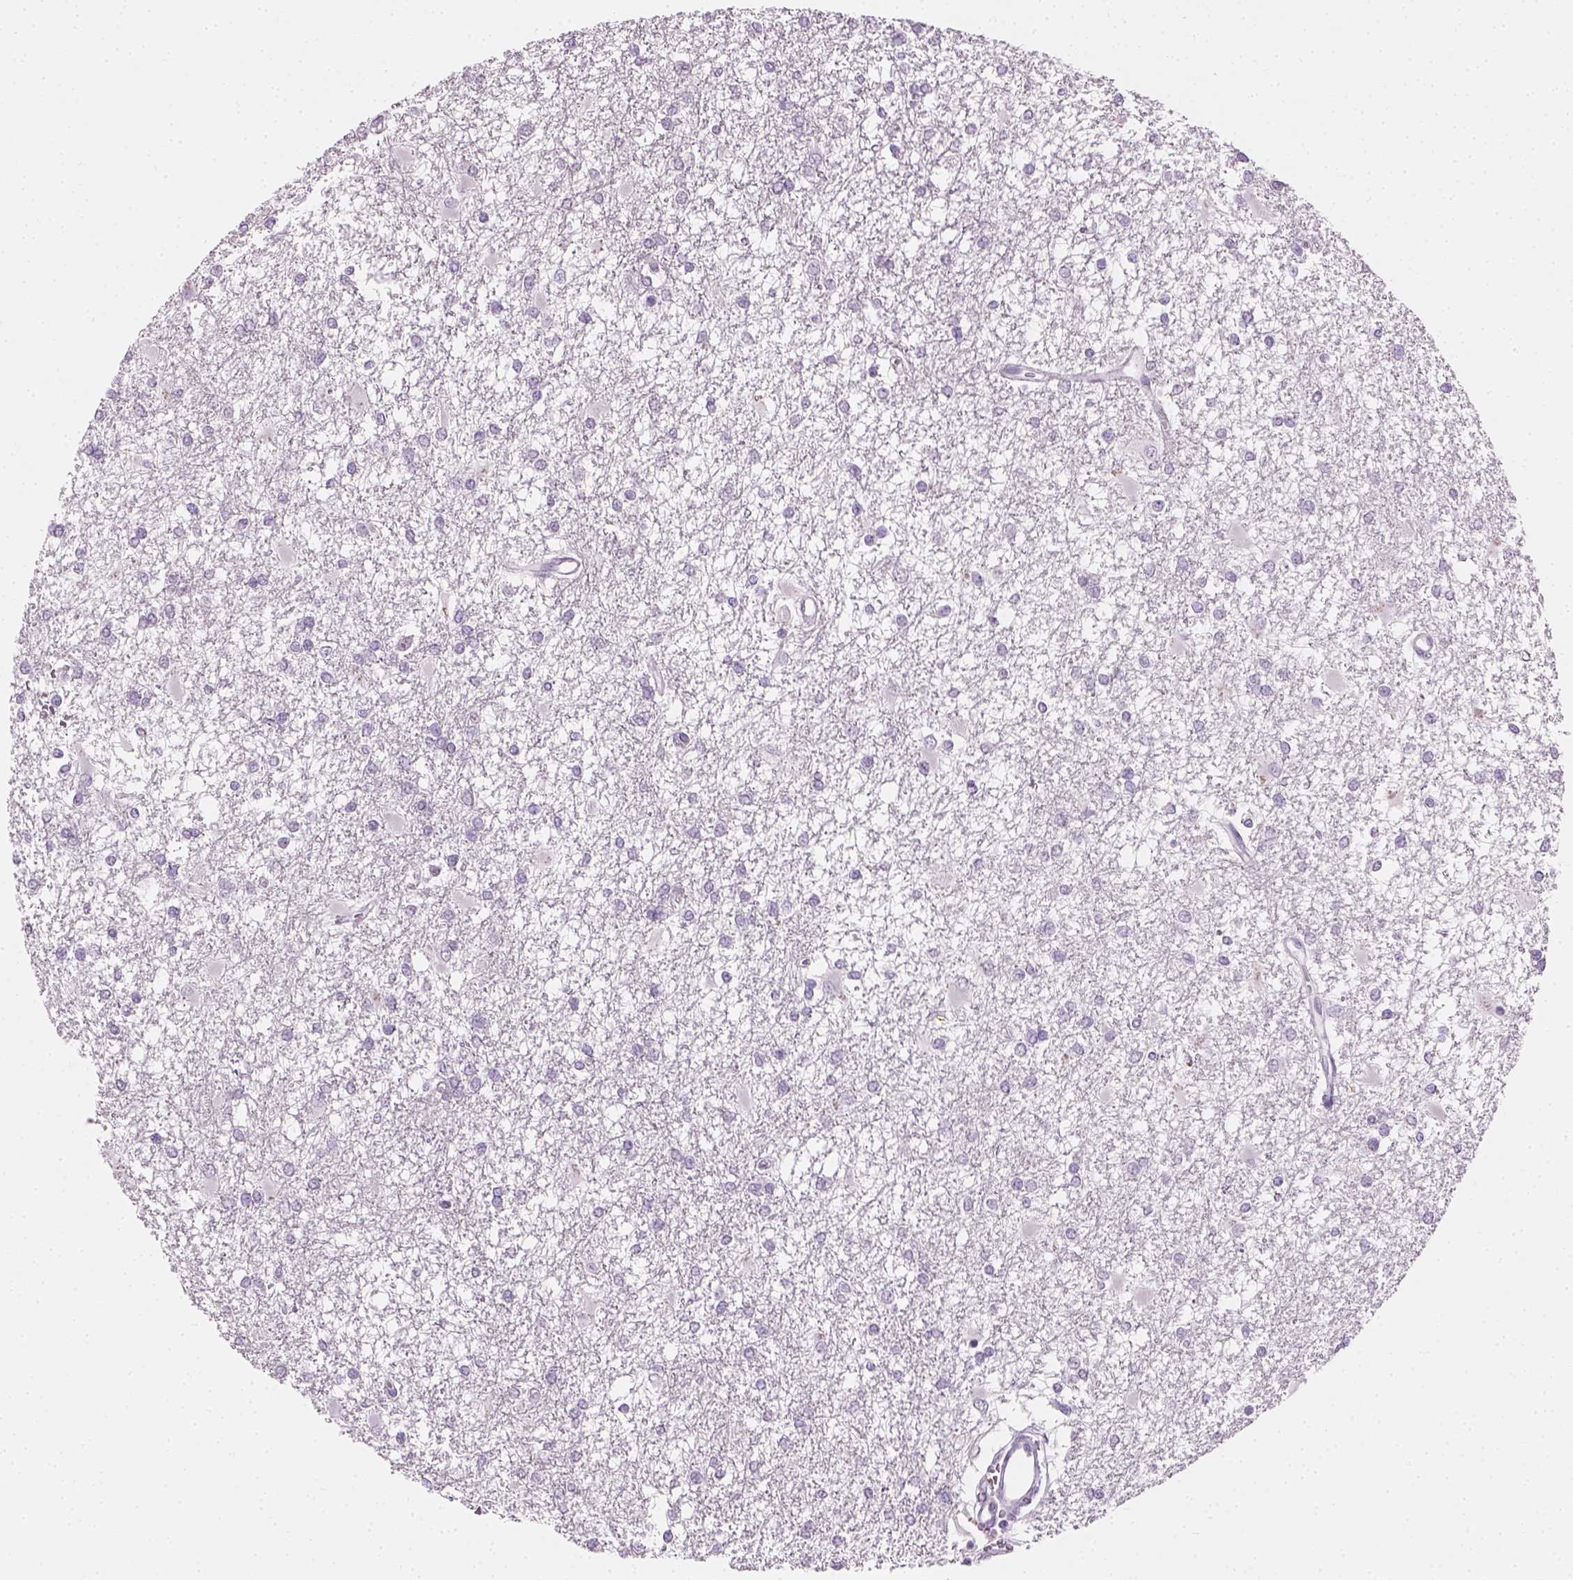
{"staining": {"intensity": "negative", "quantity": "none", "location": "none"}, "tissue": "glioma", "cell_type": "Tumor cells", "image_type": "cancer", "snomed": [{"axis": "morphology", "description": "Glioma, malignant, High grade"}, {"axis": "topography", "description": "Cerebral cortex"}], "caption": "Immunohistochemical staining of malignant glioma (high-grade) reveals no significant staining in tumor cells.", "gene": "TH", "patient": {"sex": "male", "age": 79}}